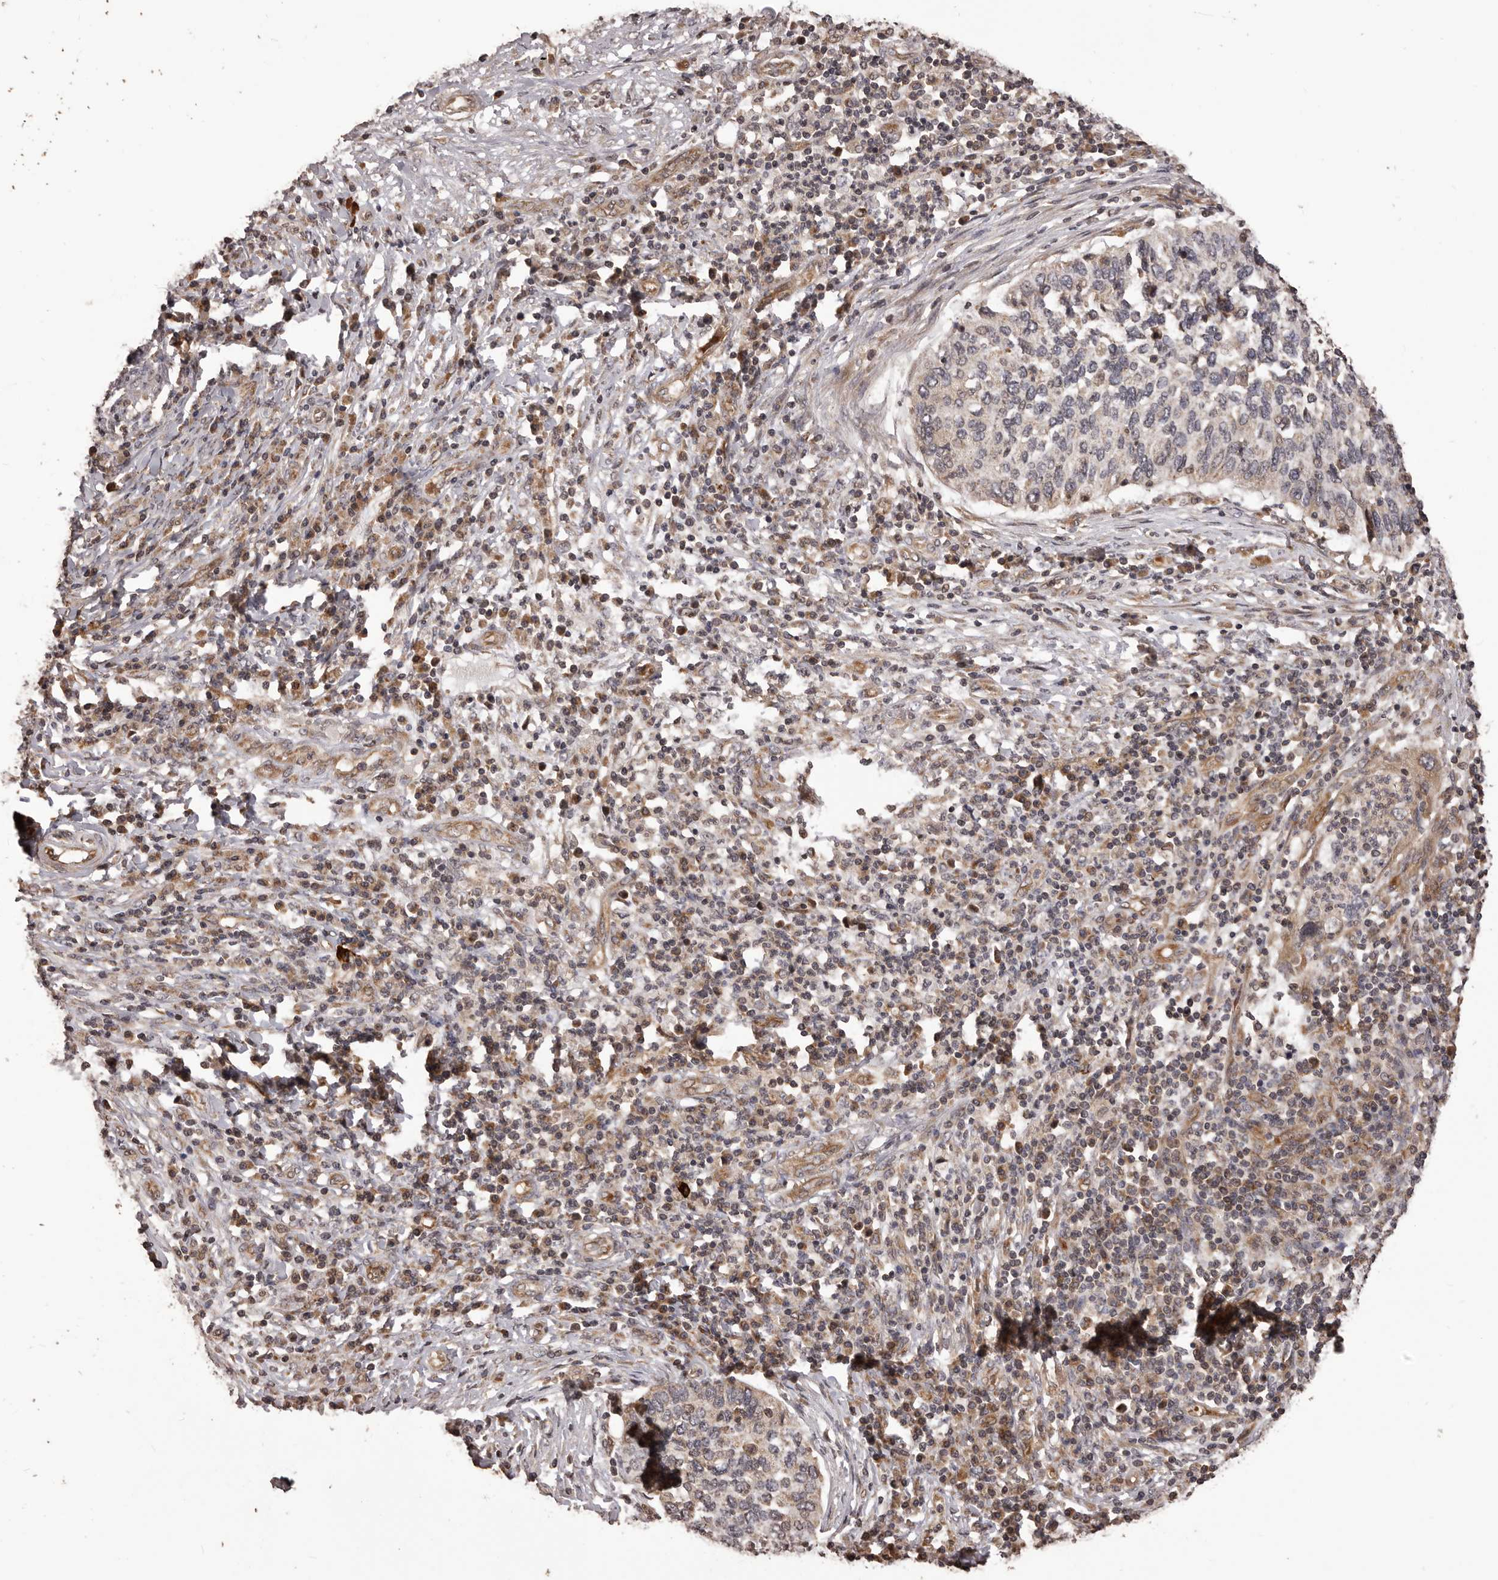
{"staining": {"intensity": "weak", "quantity": "25%-75%", "location": "cytoplasmic/membranous"}, "tissue": "cervical cancer", "cell_type": "Tumor cells", "image_type": "cancer", "snomed": [{"axis": "morphology", "description": "Squamous cell carcinoma, NOS"}, {"axis": "topography", "description": "Cervix"}], "caption": "Immunohistochemistry (IHC) photomicrograph of neoplastic tissue: squamous cell carcinoma (cervical) stained using IHC demonstrates low levels of weak protein expression localized specifically in the cytoplasmic/membranous of tumor cells, appearing as a cytoplasmic/membranous brown color.", "gene": "QRSL1", "patient": {"sex": "female", "age": 38}}